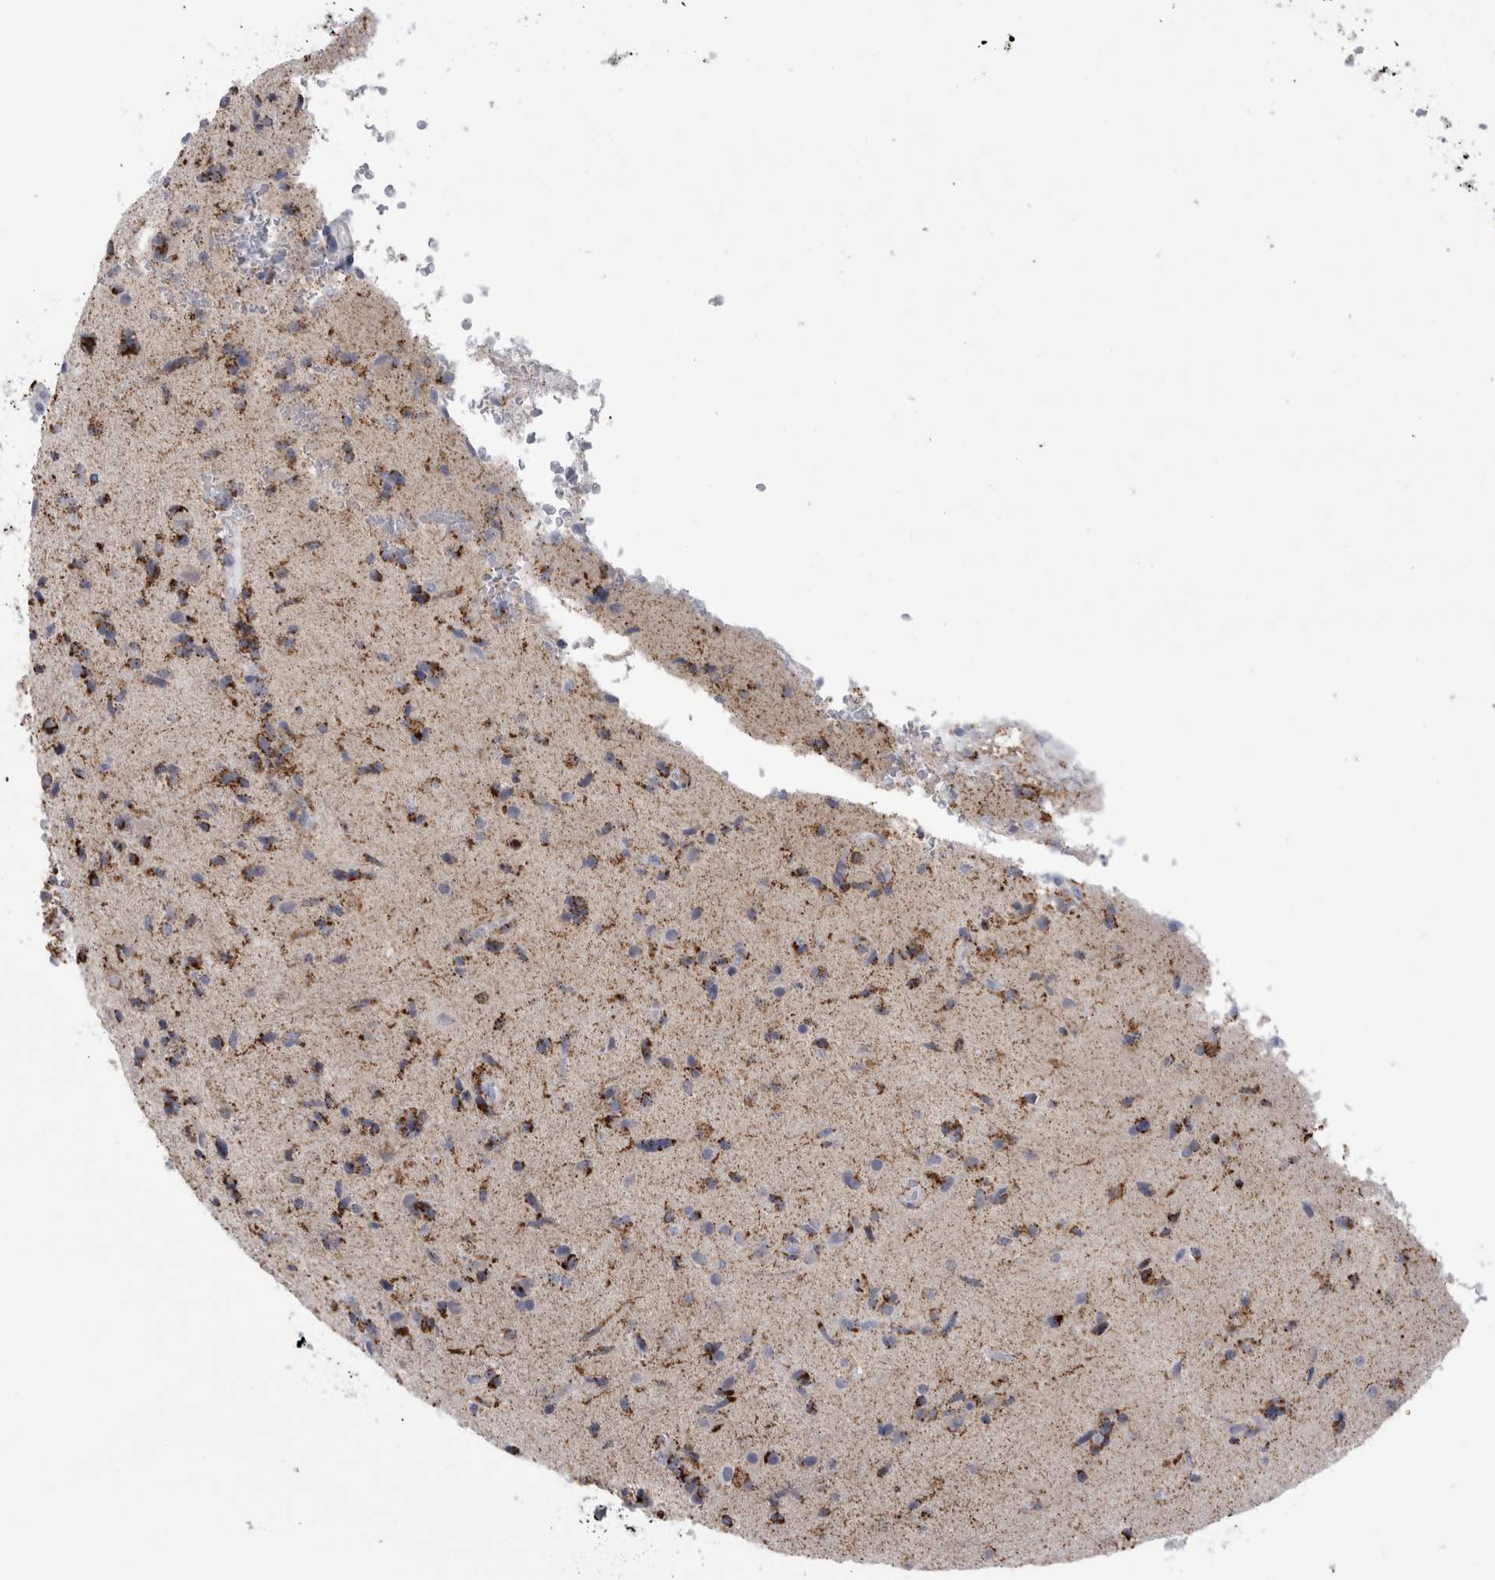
{"staining": {"intensity": "moderate", "quantity": ">75%", "location": "cytoplasmic/membranous"}, "tissue": "glioma", "cell_type": "Tumor cells", "image_type": "cancer", "snomed": [{"axis": "morphology", "description": "Glioma, malignant, High grade"}, {"axis": "topography", "description": "Brain"}], "caption": "Glioma tissue shows moderate cytoplasmic/membranous staining in about >75% of tumor cells (brown staining indicates protein expression, while blue staining denotes nuclei).", "gene": "GATM", "patient": {"sex": "male", "age": 72}}